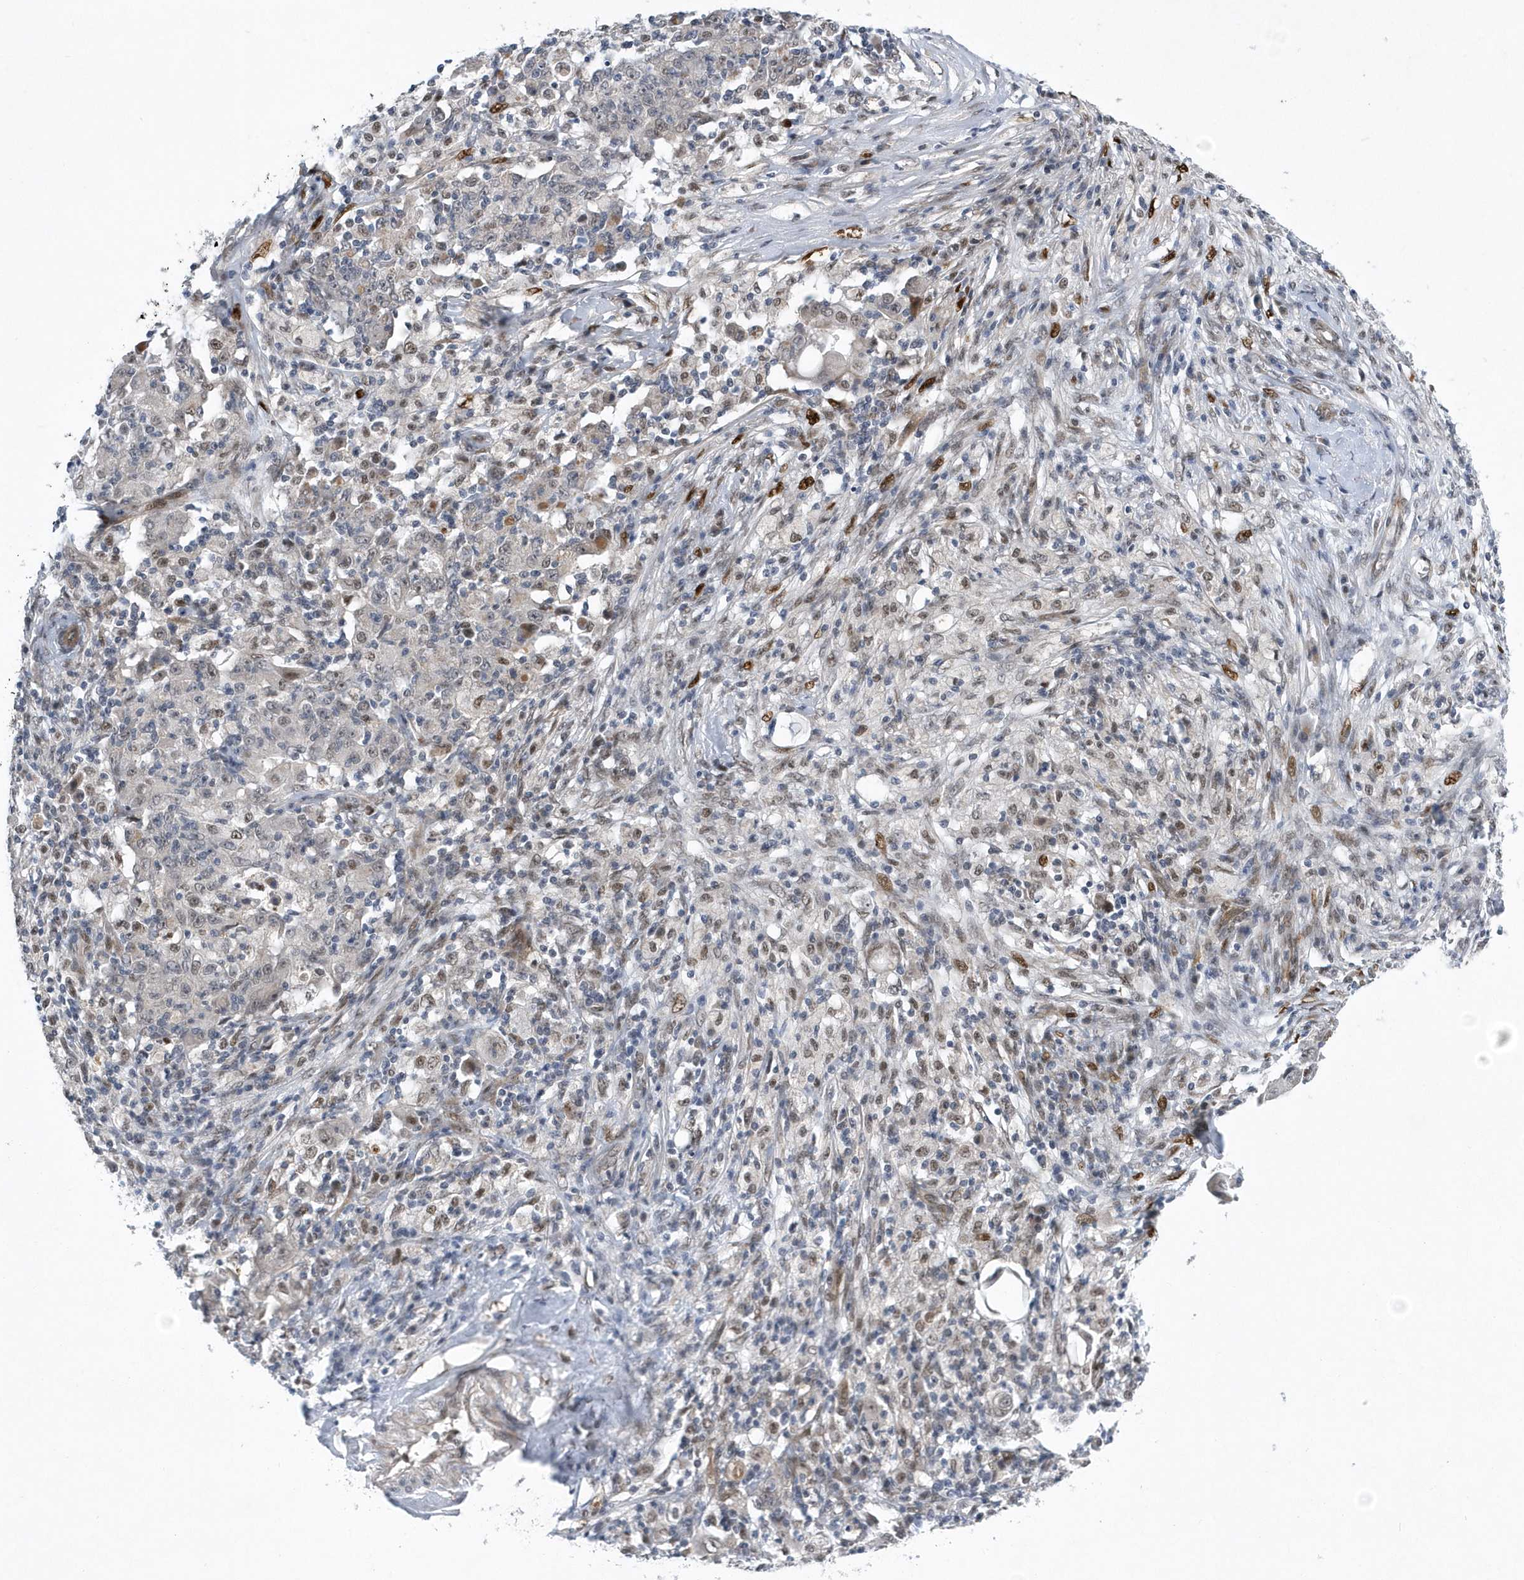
{"staining": {"intensity": "weak", "quantity": "<25%", "location": "nuclear"}, "tissue": "ovarian cancer", "cell_type": "Tumor cells", "image_type": "cancer", "snomed": [{"axis": "morphology", "description": "Carcinoma, endometroid"}, {"axis": "topography", "description": "Ovary"}], "caption": "Immunohistochemistry (IHC) of ovarian cancer (endometroid carcinoma) shows no staining in tumor cells. The staining was performed using DAB (3,3'-diaminobenzidine) to visualize the protein expression in brown, while the nuclei were stained in blue with hematoxylin (Magnification: 20x).", "gene": "FAM217A", "patient": {"sex": "female", "age": 42}}